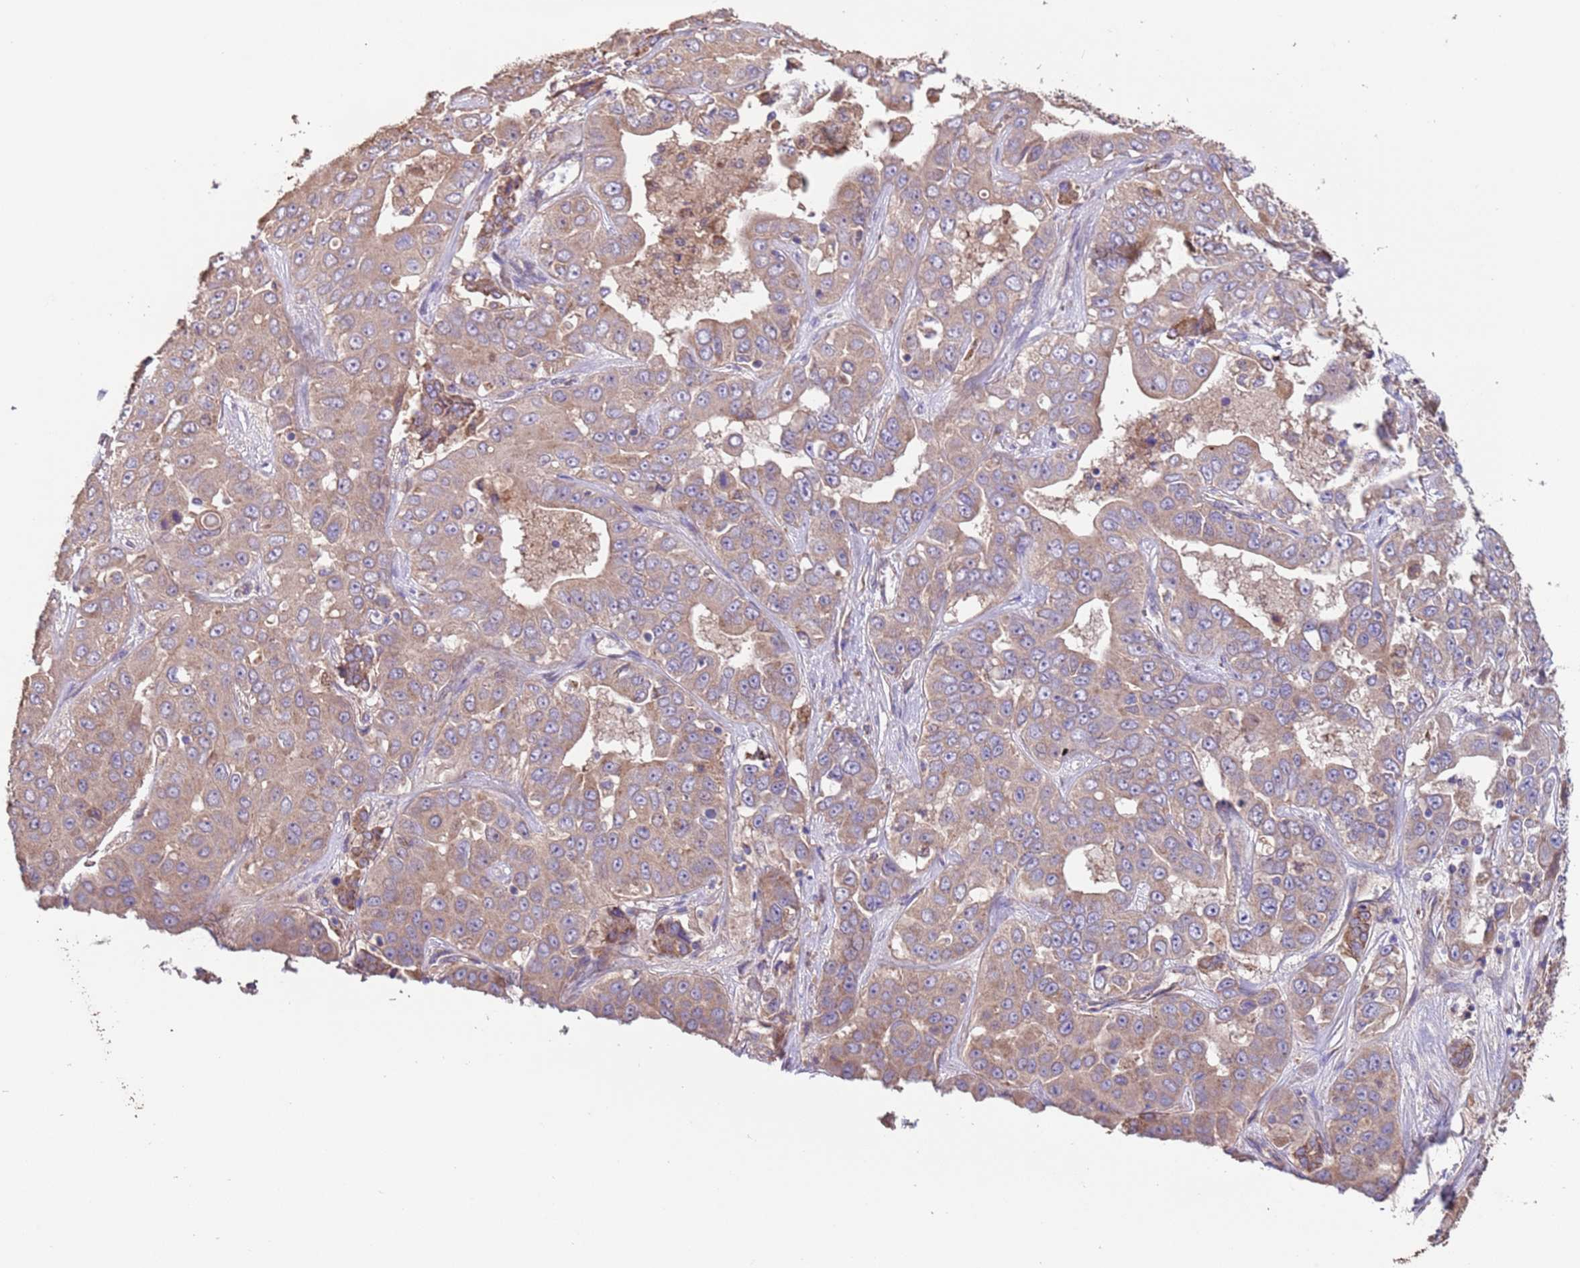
{"staining": {"intensity": "weak", "quantity": ">75%", "location": "cytoplasmic/membranous"}, "tissue": "liver cancer", "cell_type": "Tumor cells", "image_type": "cancer", "snomed": [{"axis": "morphology", "description": "Cholangiocarcinoma"}, {"axis": "topography", "description": "Liver"}], "caption": "Immunohistochemical staining of human liver cholangiocarcinoma demonstrates weak cytoplasmic/membranous protein expression in approximately >75% of tumor cells.", "gene": "EEF1AKMT1", "patient": {"sex": "female", "age": 52}}